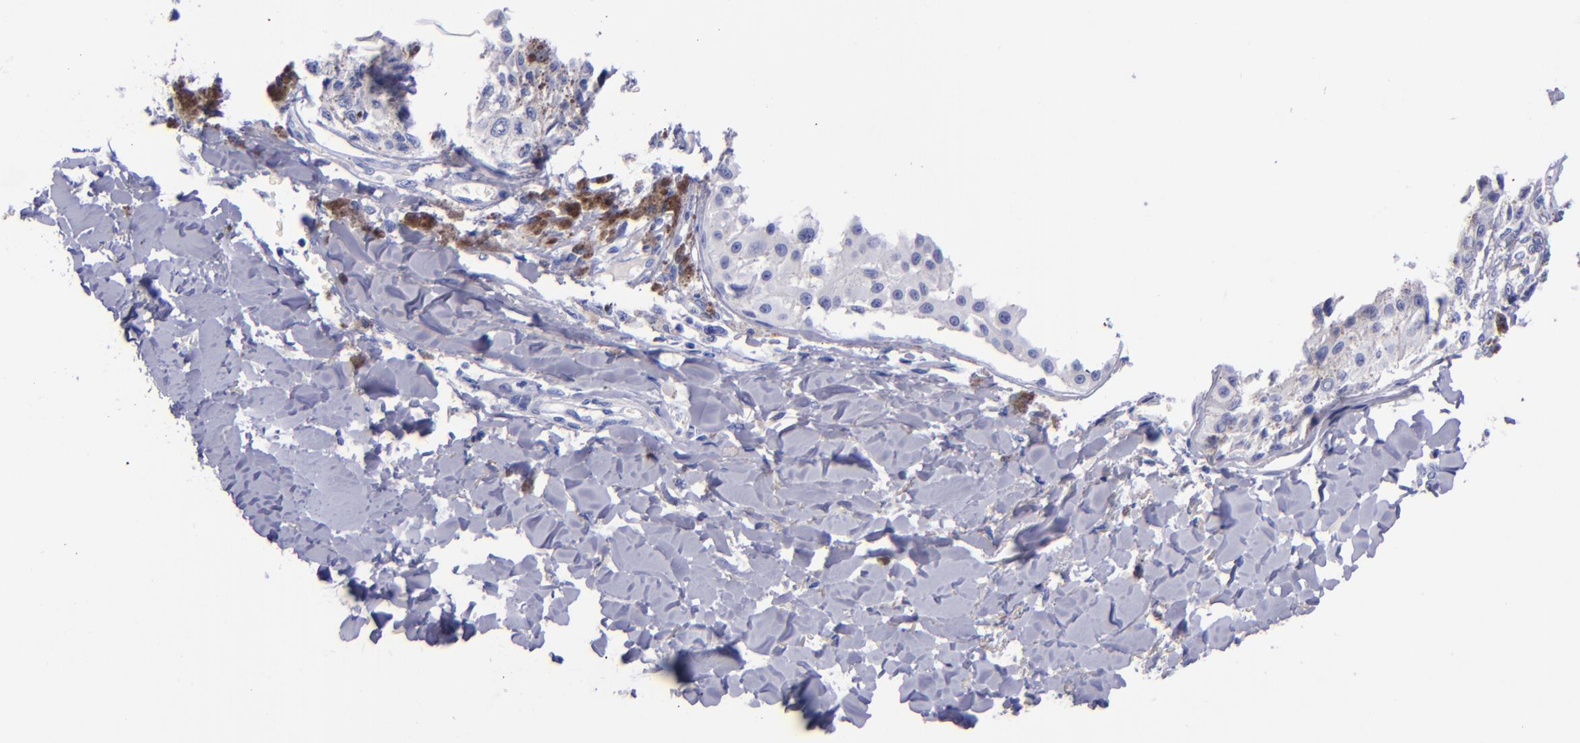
{"staining": {"intensity": "negative", "quantity": "none", "location": "none"}, "tissue": "melanoma", "cell_type": "Tumor cells", "image_type": "cancer", "snomed": [{"axis": "morphology", "description": "Malignant melanoma, NOS"}, {"axis": "topography", "description": "Skin"}], "caption": "A histopathology image of melanoma stained for a protein shows no brown staining in tumor cells.", "gene": "SV2A", "patient": {"sex": "female", "age": 82}}